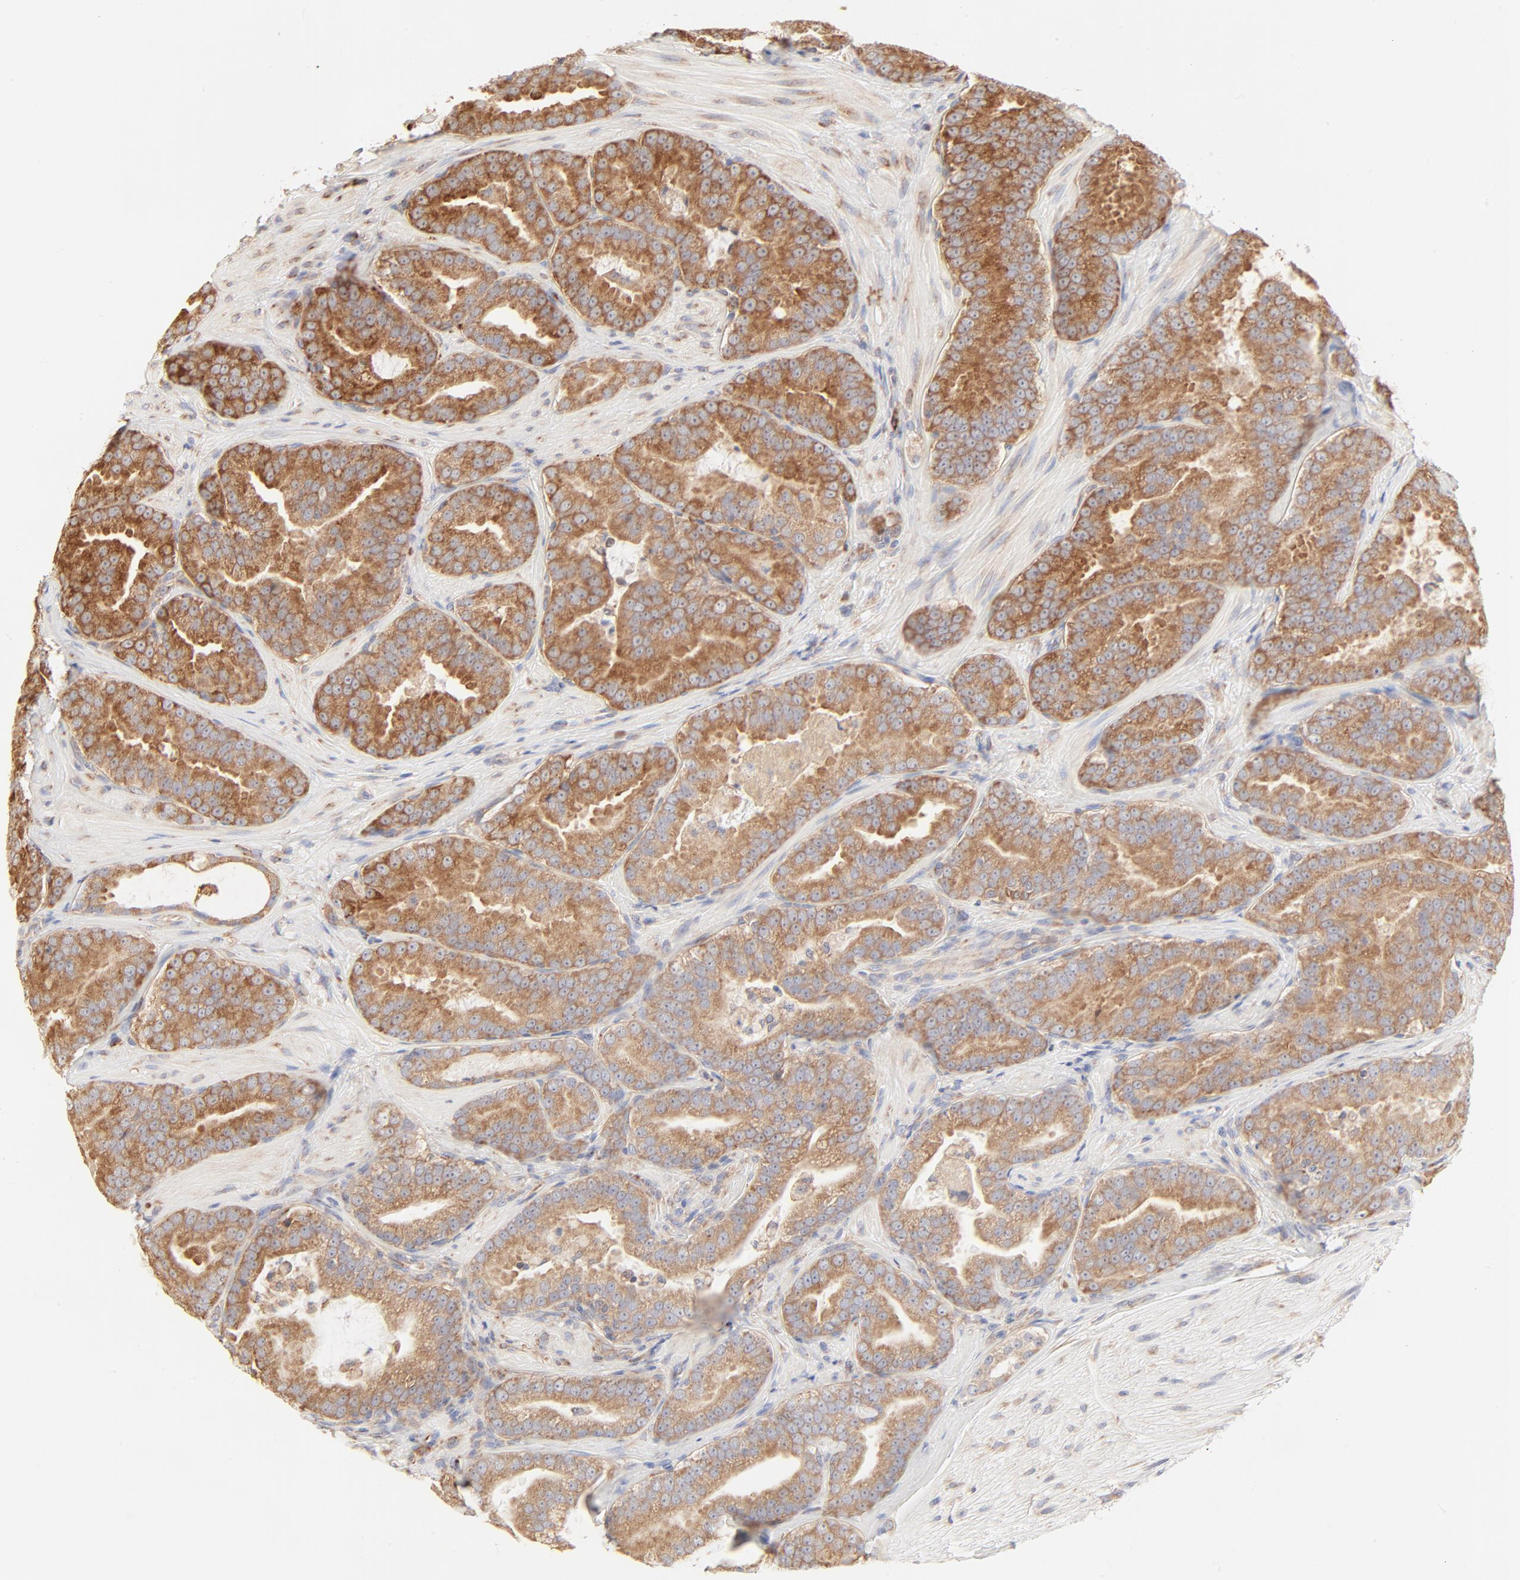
{"staining": {"intensity": "moderate", "quantity": ">75%", "location": "cytoplasmic/membranous"}, "tissue": "prostate cancer", "cell_type": "Tumor cells", "image_type": "cancer", "snomed": [{"axis": "morphology", "description": "Adenocarcinoma, Low grade"}, {"axis": "topography", "description": "Prostate"}], "caption": "The photomicrograph reveals a brown stain indicating the presence of a protein in the cytoplasmic/membranous of tumor cells in prostate cancer (low-grade adenocarcinoma). Using DAB (3,3'-diaminobenzidine) (brown) and hematoxylin (blue) stains, captured at high magnification using brightfield microscopy.", "gene": "RPS20", "patient": {"sex": "male", "age": 59}}